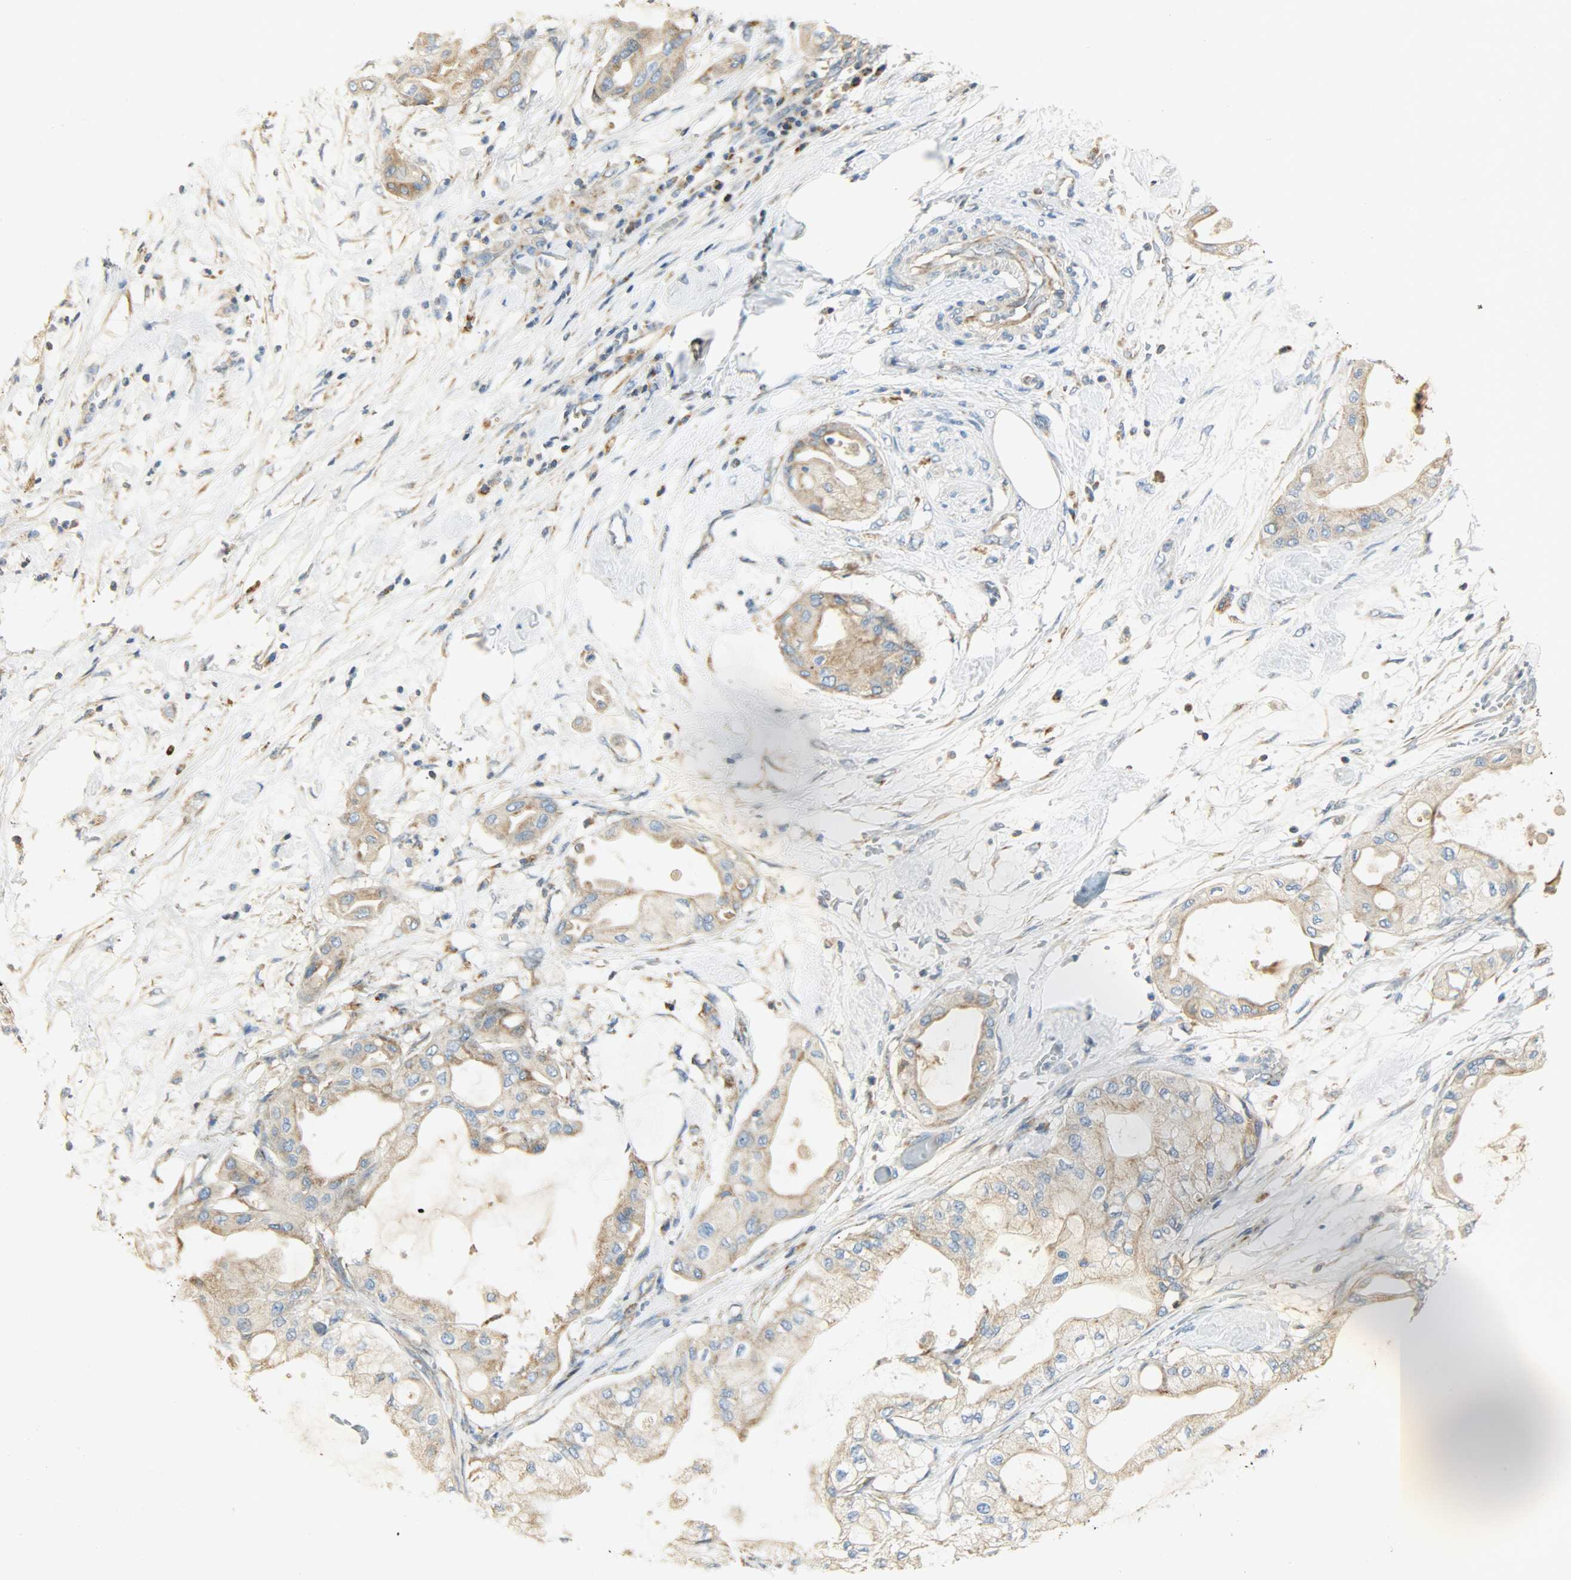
{"staining": {"intensity": "moderate", "quantity": ">75%", "location": "cytoplasmic/membranous"}, "tissue": "pancreatic cancer", "cell_type": "Tumor cells", "image_type": "cancer", "snomed": [{"axis": "morphology", "description": "Adenocarcinoma, NOS"}, {"axis": "morphology", "description": "Adenocarcinoma, metastatic, NOS"}, {"axis": "topography", "description": "Lymph node"}, {"axis": "topography", "description": "Pancreas"}, {"axis": "topography", "description": "Duodenum"}], "caption": "Metastatic adenocarcinoma (pancreatic) stained with IHC demonstrates moderate cytoplasmic/membranous expression in approximately >75% of tumor cells.", "gene": "NNT", "patient": {"sex": "female", "age": 64}}